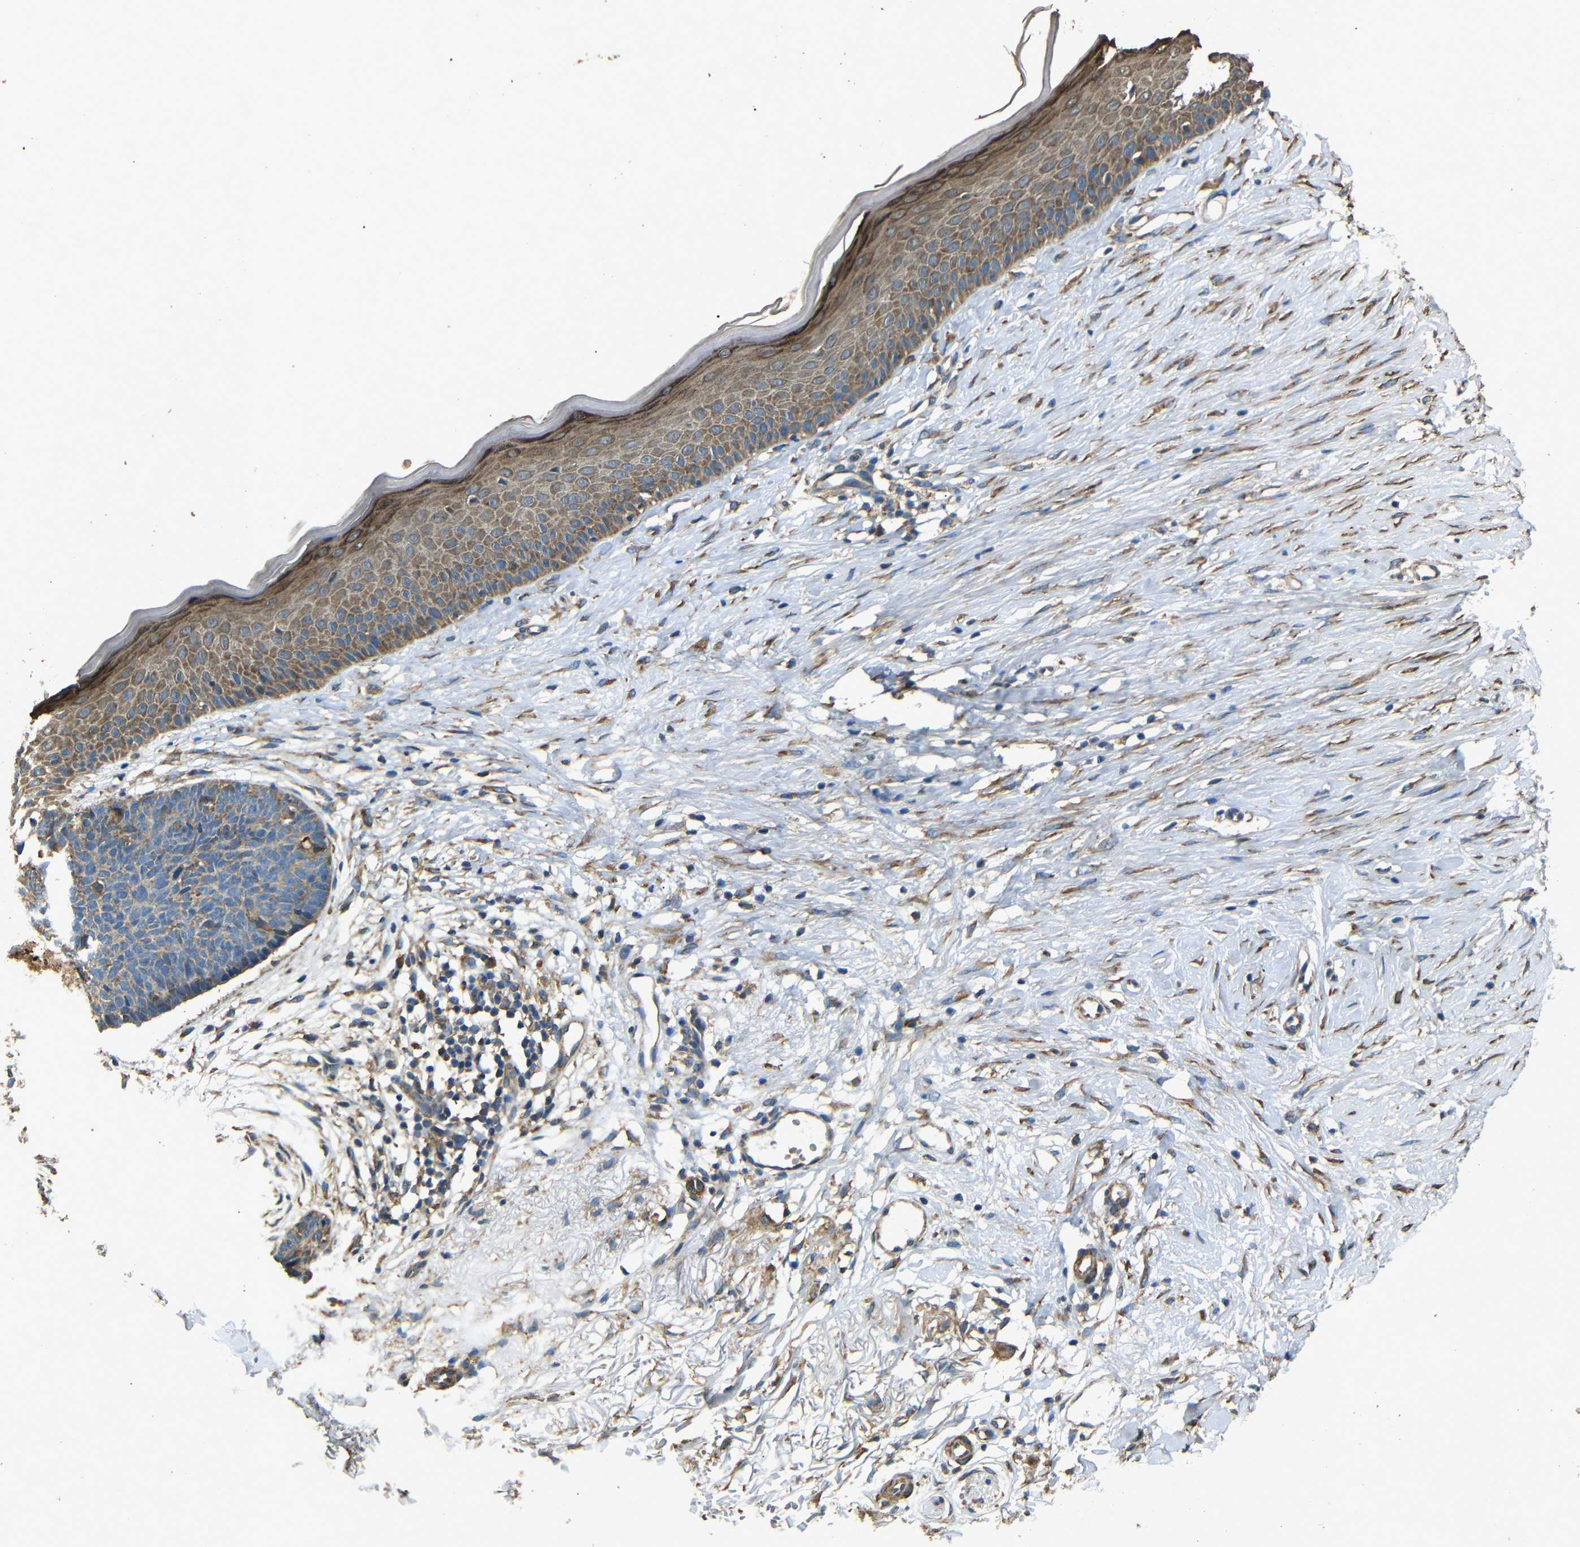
{"staining": {"intensity": "weak", "quantity": "<25%", "location": "cytoplasmic/membranous"}, "tissue": "skin cancer", "cell_type": "Tumor cells", "image_type": "cancer", "snomed": [{"axis": "morphology", "description": "Basal cell carcinoma"}, {"axis": "topography", "description": "Skin"}], "caption": "The micrograph displays no significant positivity in tumor cells of skin basal cell carcinoma.", "gene": "BNIP3", "patient": {"sex": "female", "age": 70}}